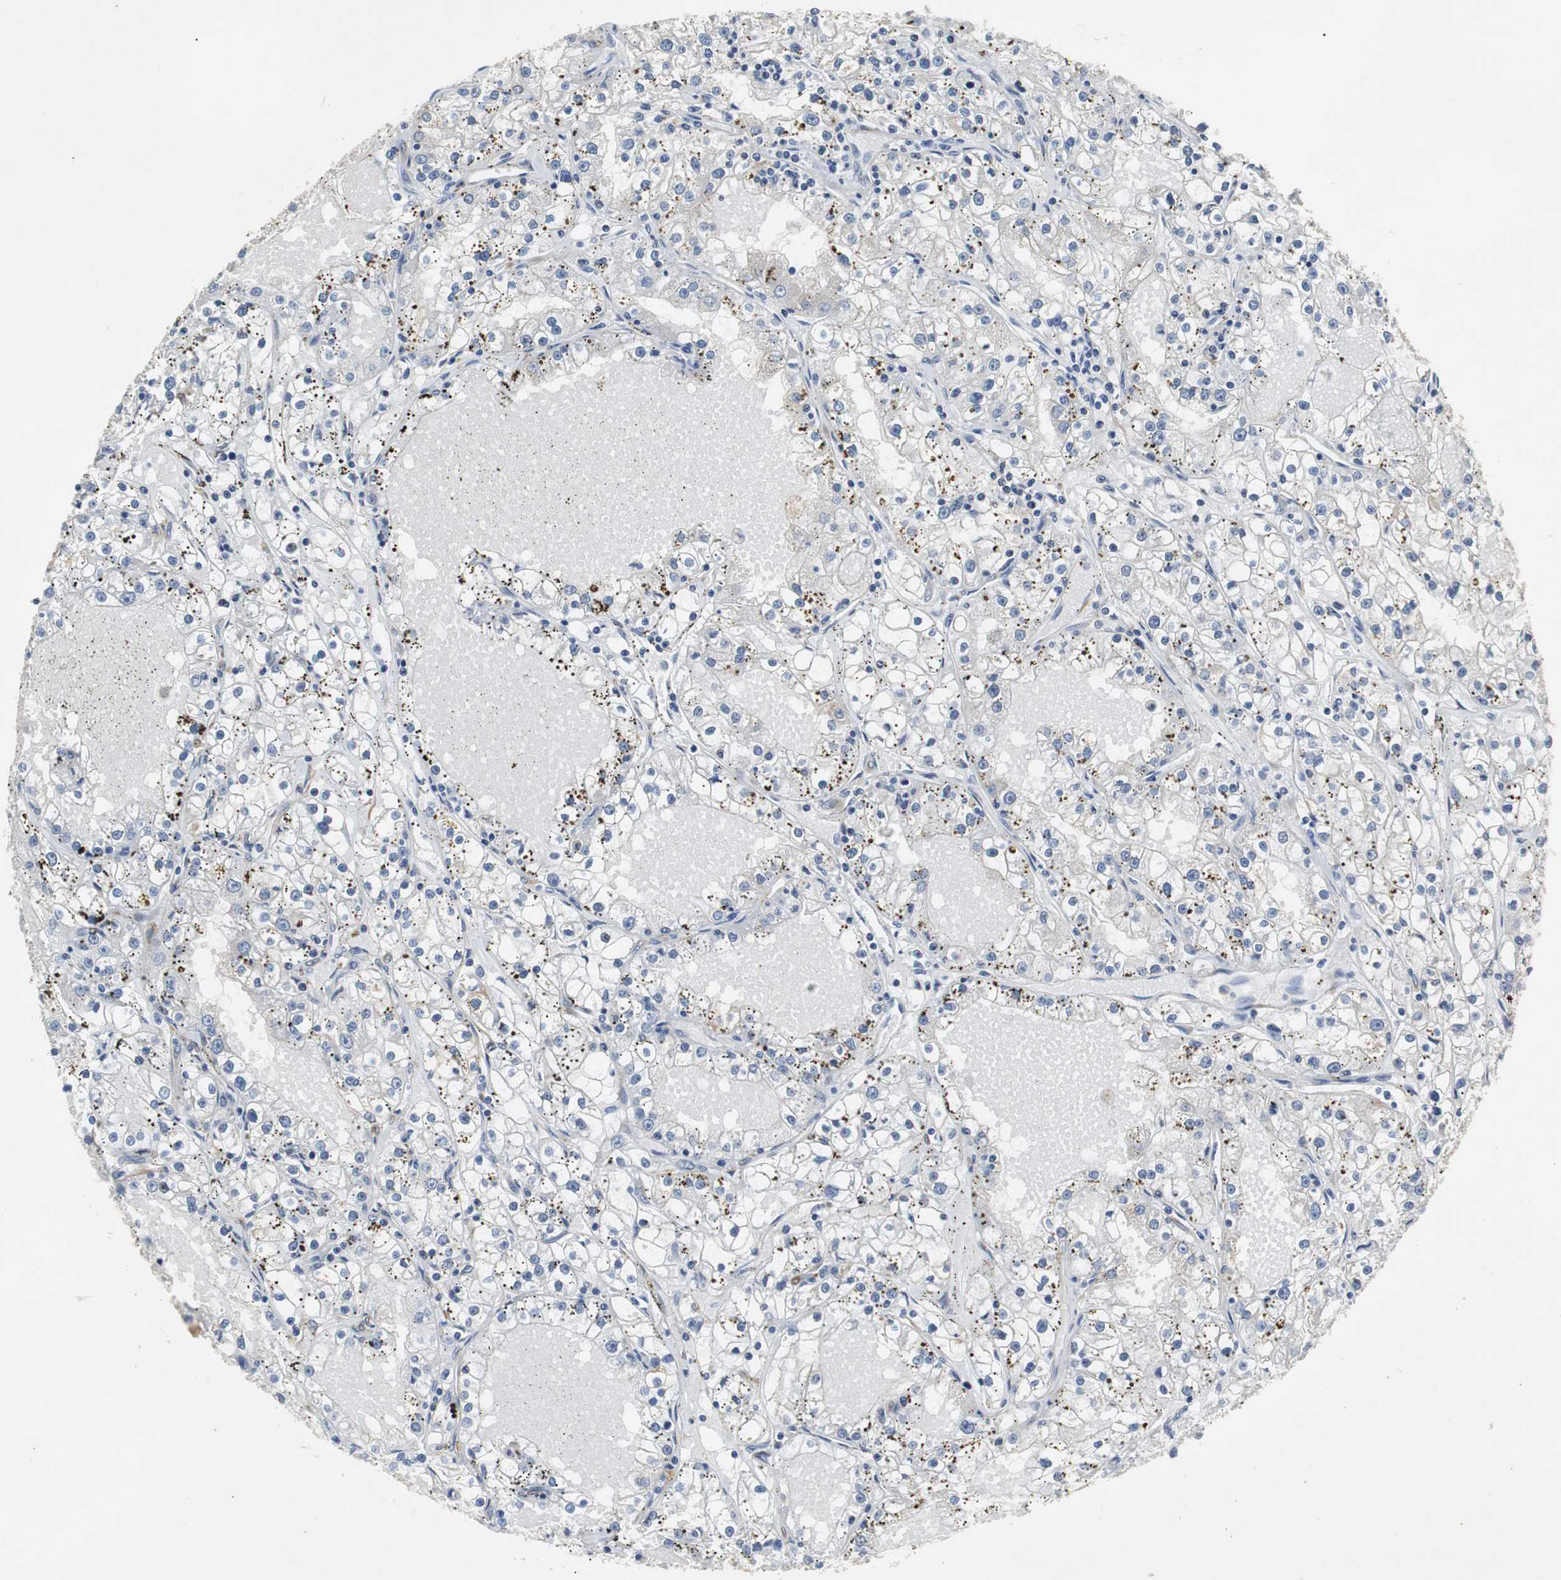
{"staining": {"intensity": "negative", "quantity": "none", "location": "none"}, "tissue": "renal cancer", "cell_type": "Tumor cells", "image_type": "cancer", "snomed": [{"axis": "morphology", "description": "Adenocarcinoma, NOS"}, {"axis": "topography", "description": "Kidney"}], "caption": "A photomicrograph of human renal cancer is negative for staining in tumor cells.", "gene": "GYS1", "patient": {"sex": "male", "age": 56}}